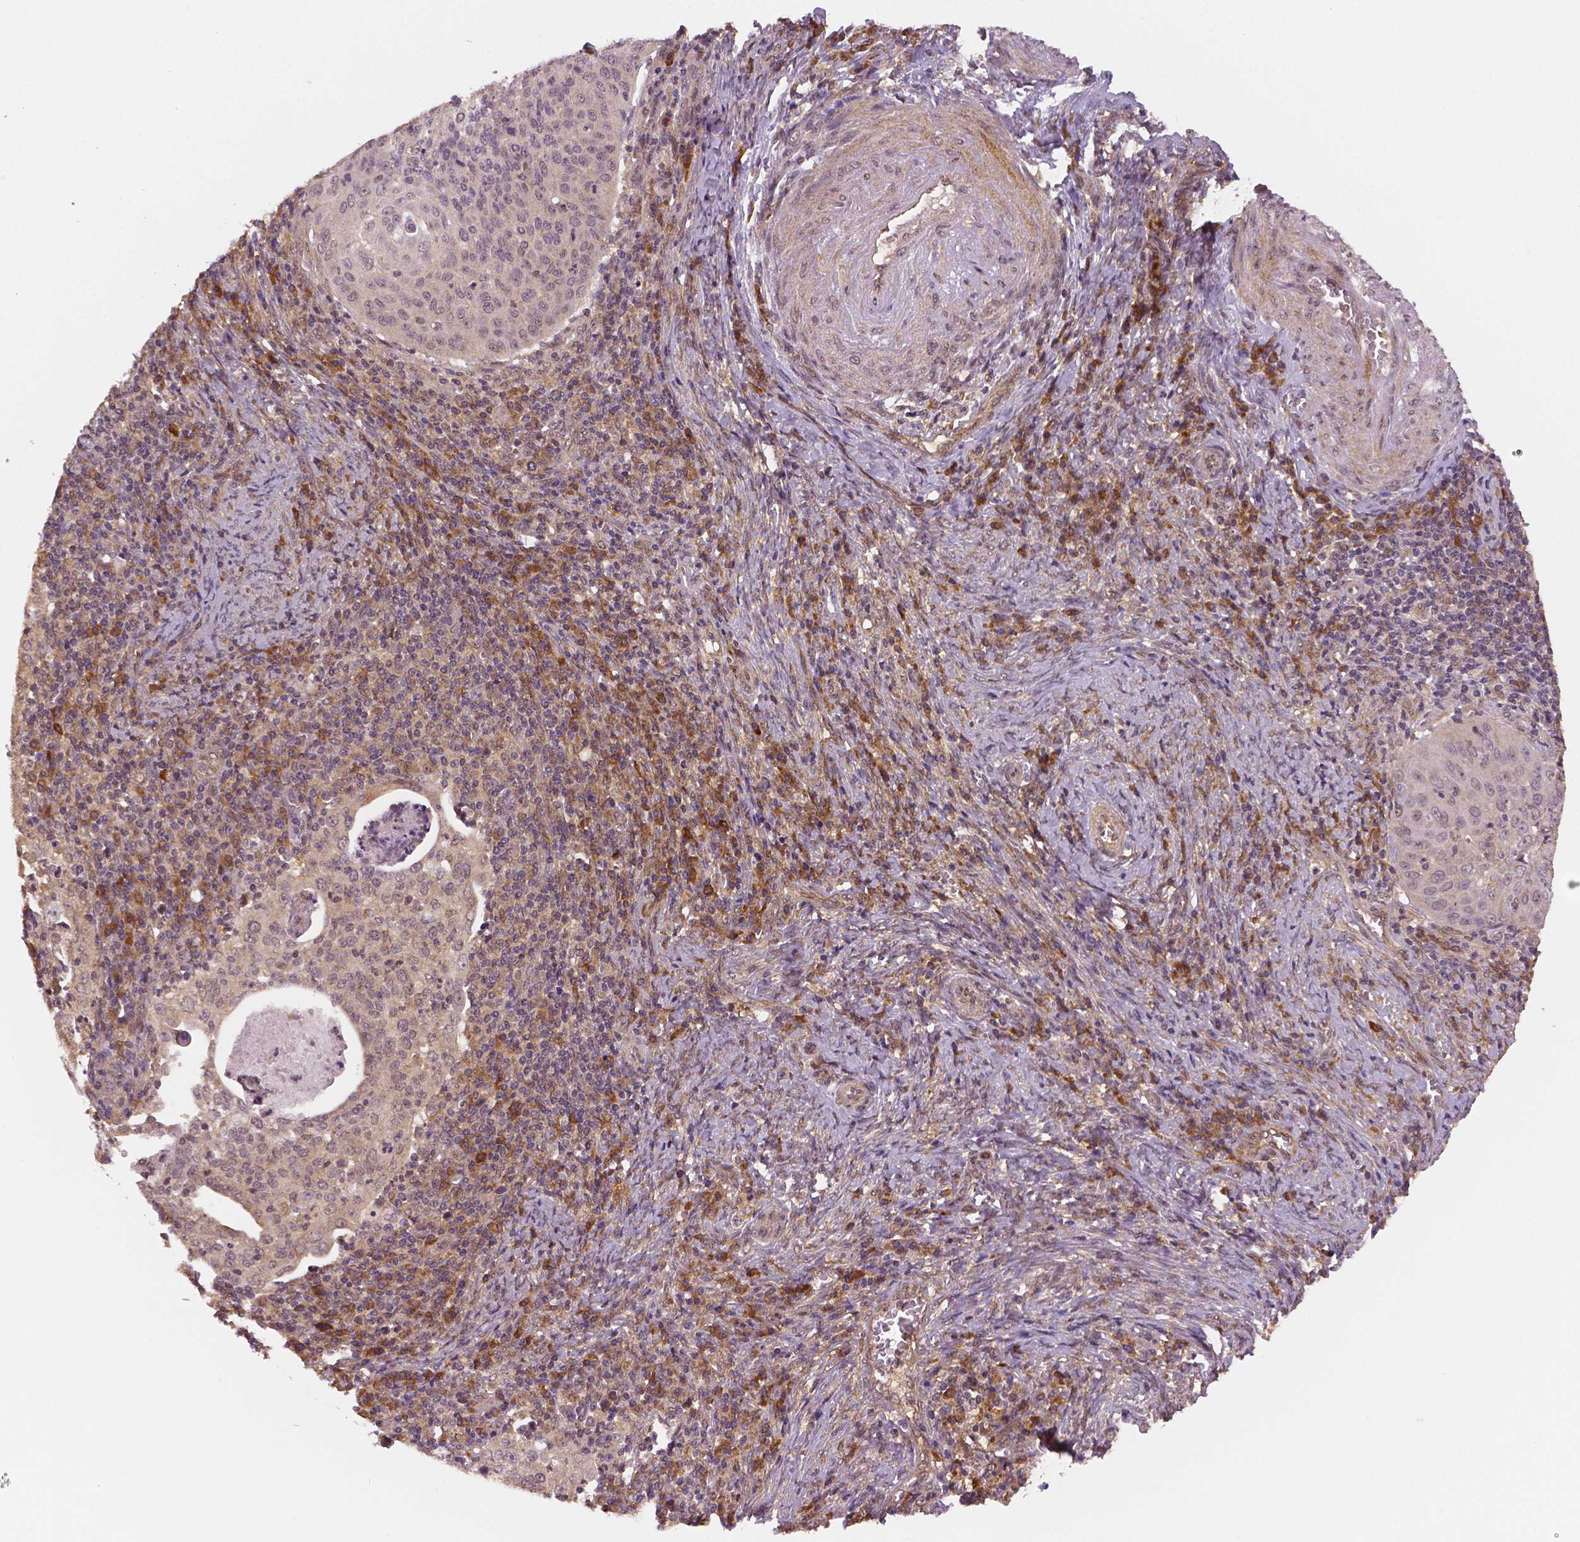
{"staining": {"intensity": "negative", "quantity": "none", "location": "none"}, "tissue": "cervical cancer", "cell_type": "Tumor cells", "image_type": "cancer", "snomed": [{"axis": "morphology", "description": "Squamous cell carcinoma, NOS"}, {"axis": "topography", "description": "Cervix"}], "caption": "The micrograph exhibits no significant positivity in tumor cells of cervical cancer.", "gene": "STAT3", "patient": {"sex": "female", "age": 39}}